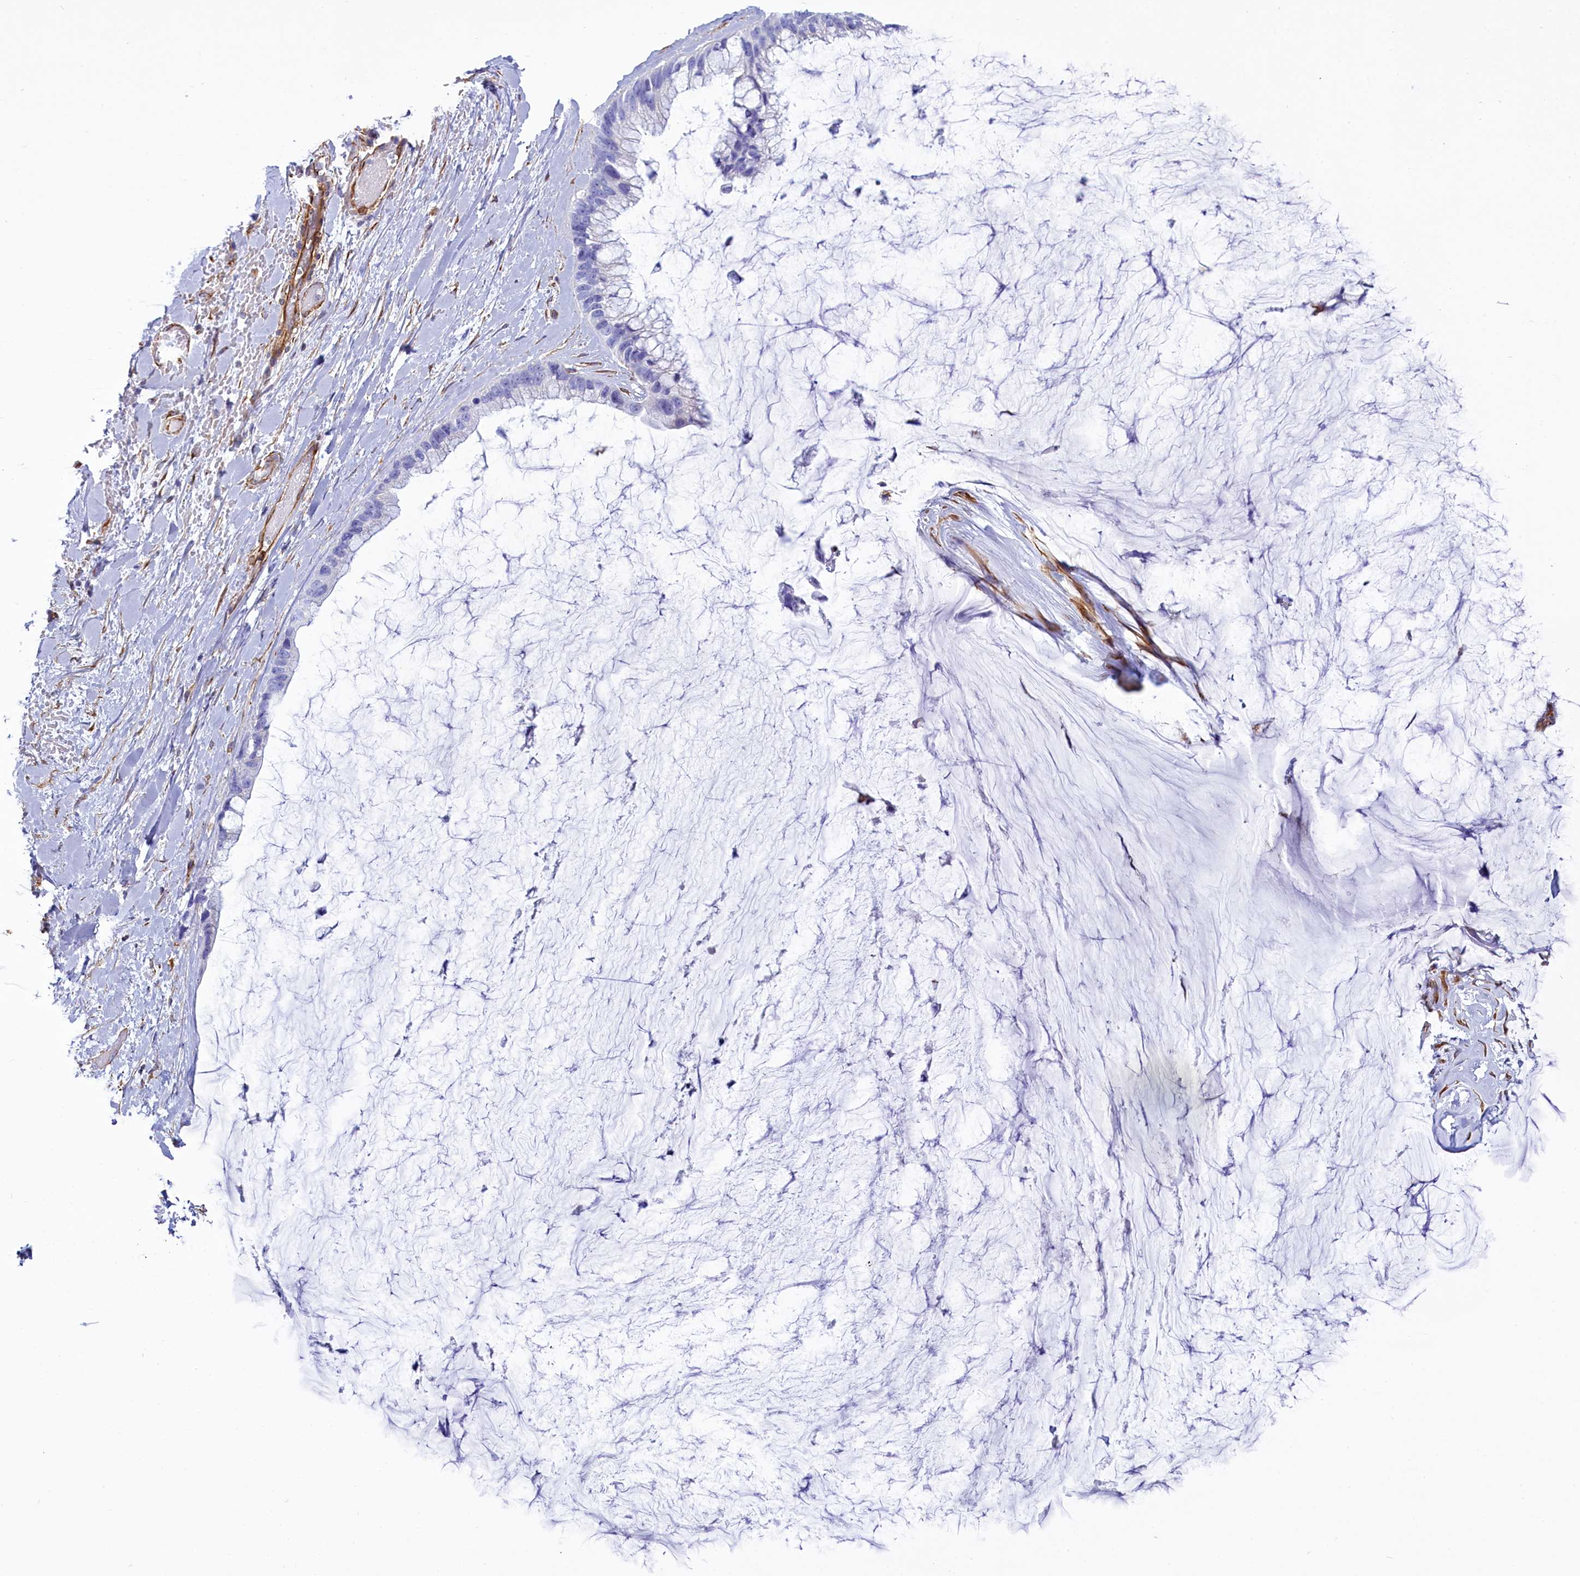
{"staining": {"intensity": "negative", "quantity": "none", "location": "none"}, "tissue": "ovarian cancer", "cell_type": "Tumor cells", "image_type": "cancer", "snomed": [{"axis": "morphology", "description": "Cystadenocarcinoma, mucinous, NOS"}, {"axis": "topography", "description": "Ovary"}], "caption": "Photomicrograph shows no protein positivity in tumor cells of mucinous cystadenocarcinoma (ovarian) tissue.", "gene": "CD99", "patient": {"sex": "female", "age": 39}}